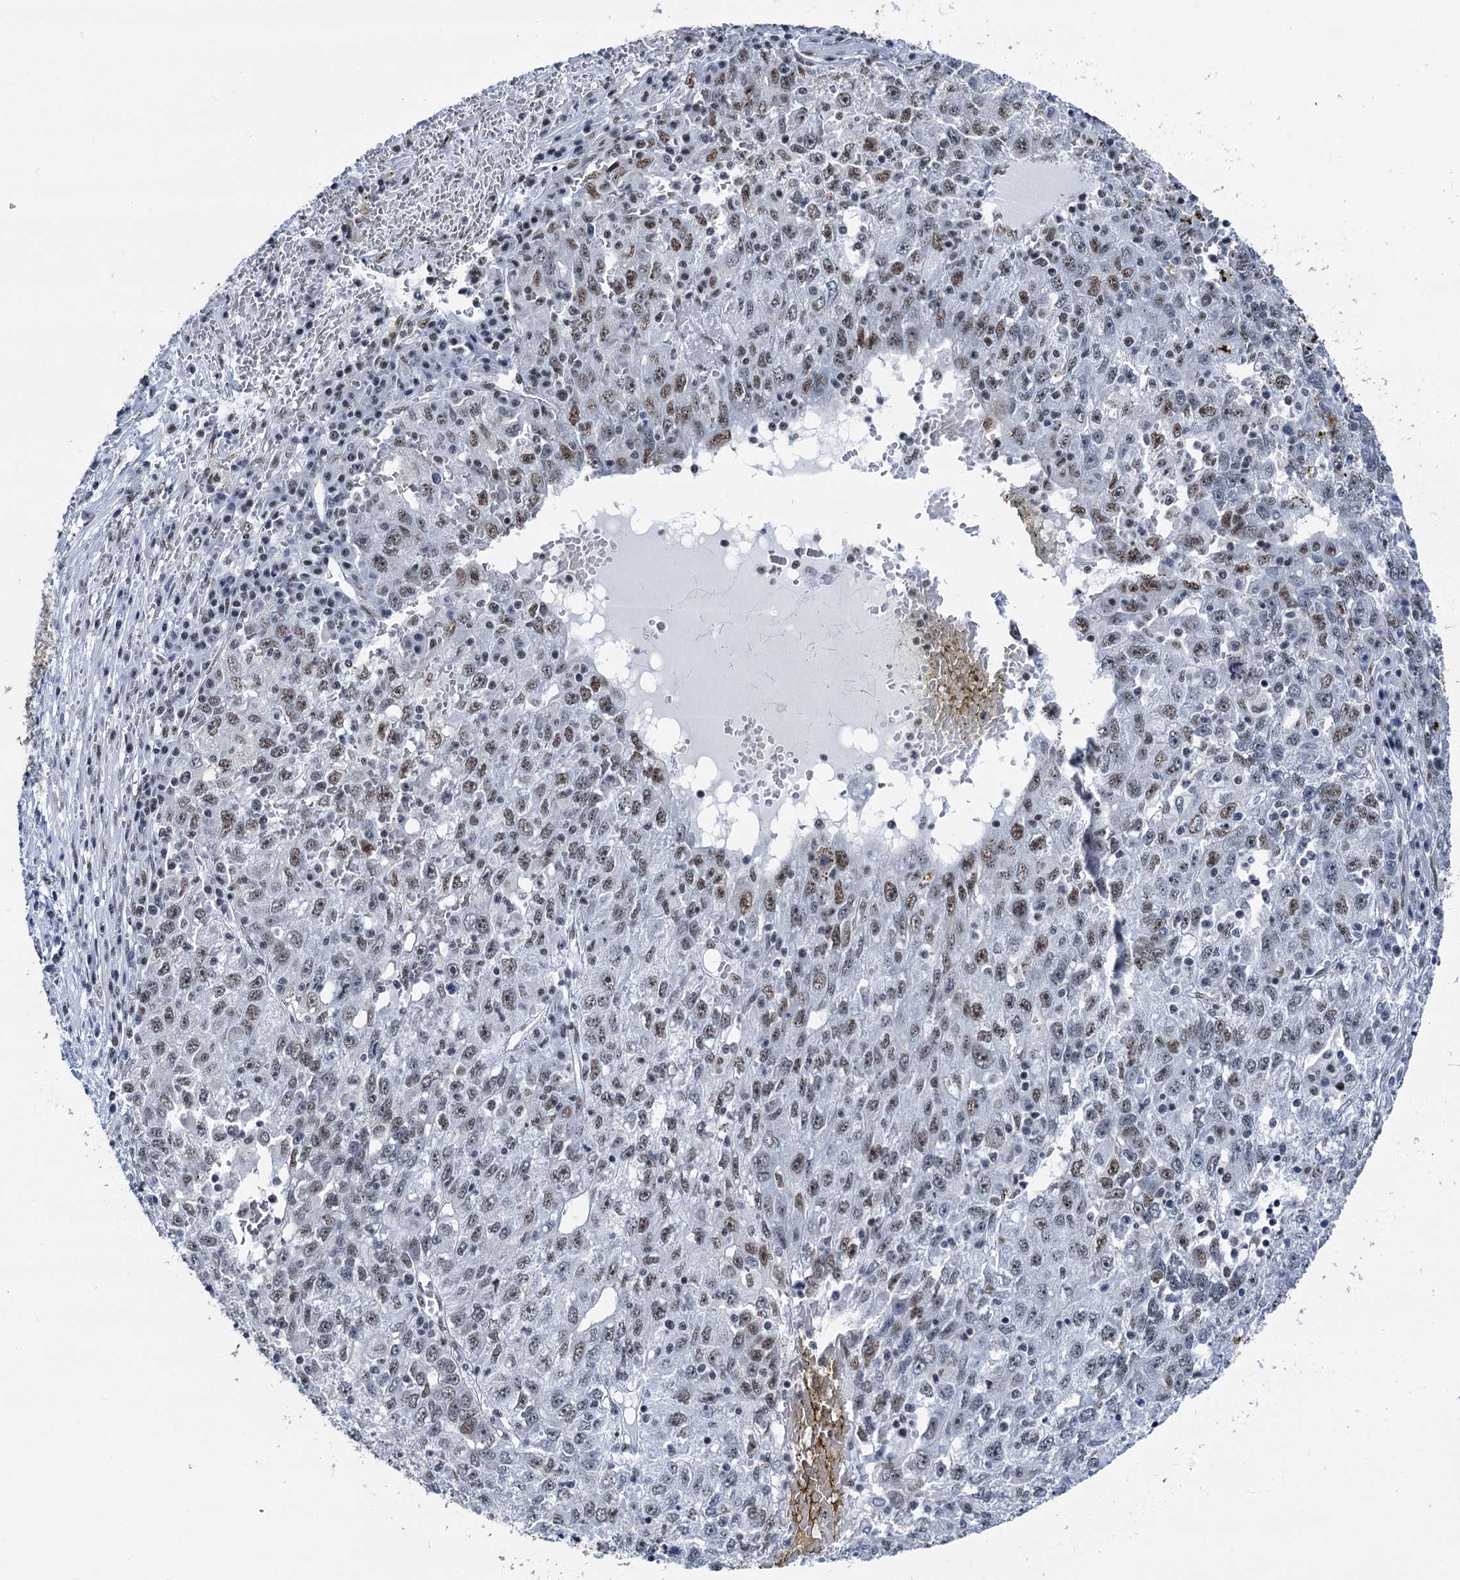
{"staining": {"intensity": "moderate", "quantity": "25%-75%", "location": "nuclear"}, "tissue": "liver cancer", "cell_type": "Tumor cells", "image_type": "cancer", "snomed": [{"axis": "morphology", "description": "Carcinoma, Hepatocellular, NOS"}, {"axis": "topography", "description": "Liver"}], "caption": "Moderate nuclear staining for a protein is appreciated in about 25%-75% of tumor cells of liver hepatocellular carcinoma using IHC.", "gene": "DDX23", "patient": {"sex": "male", "age": 49}}